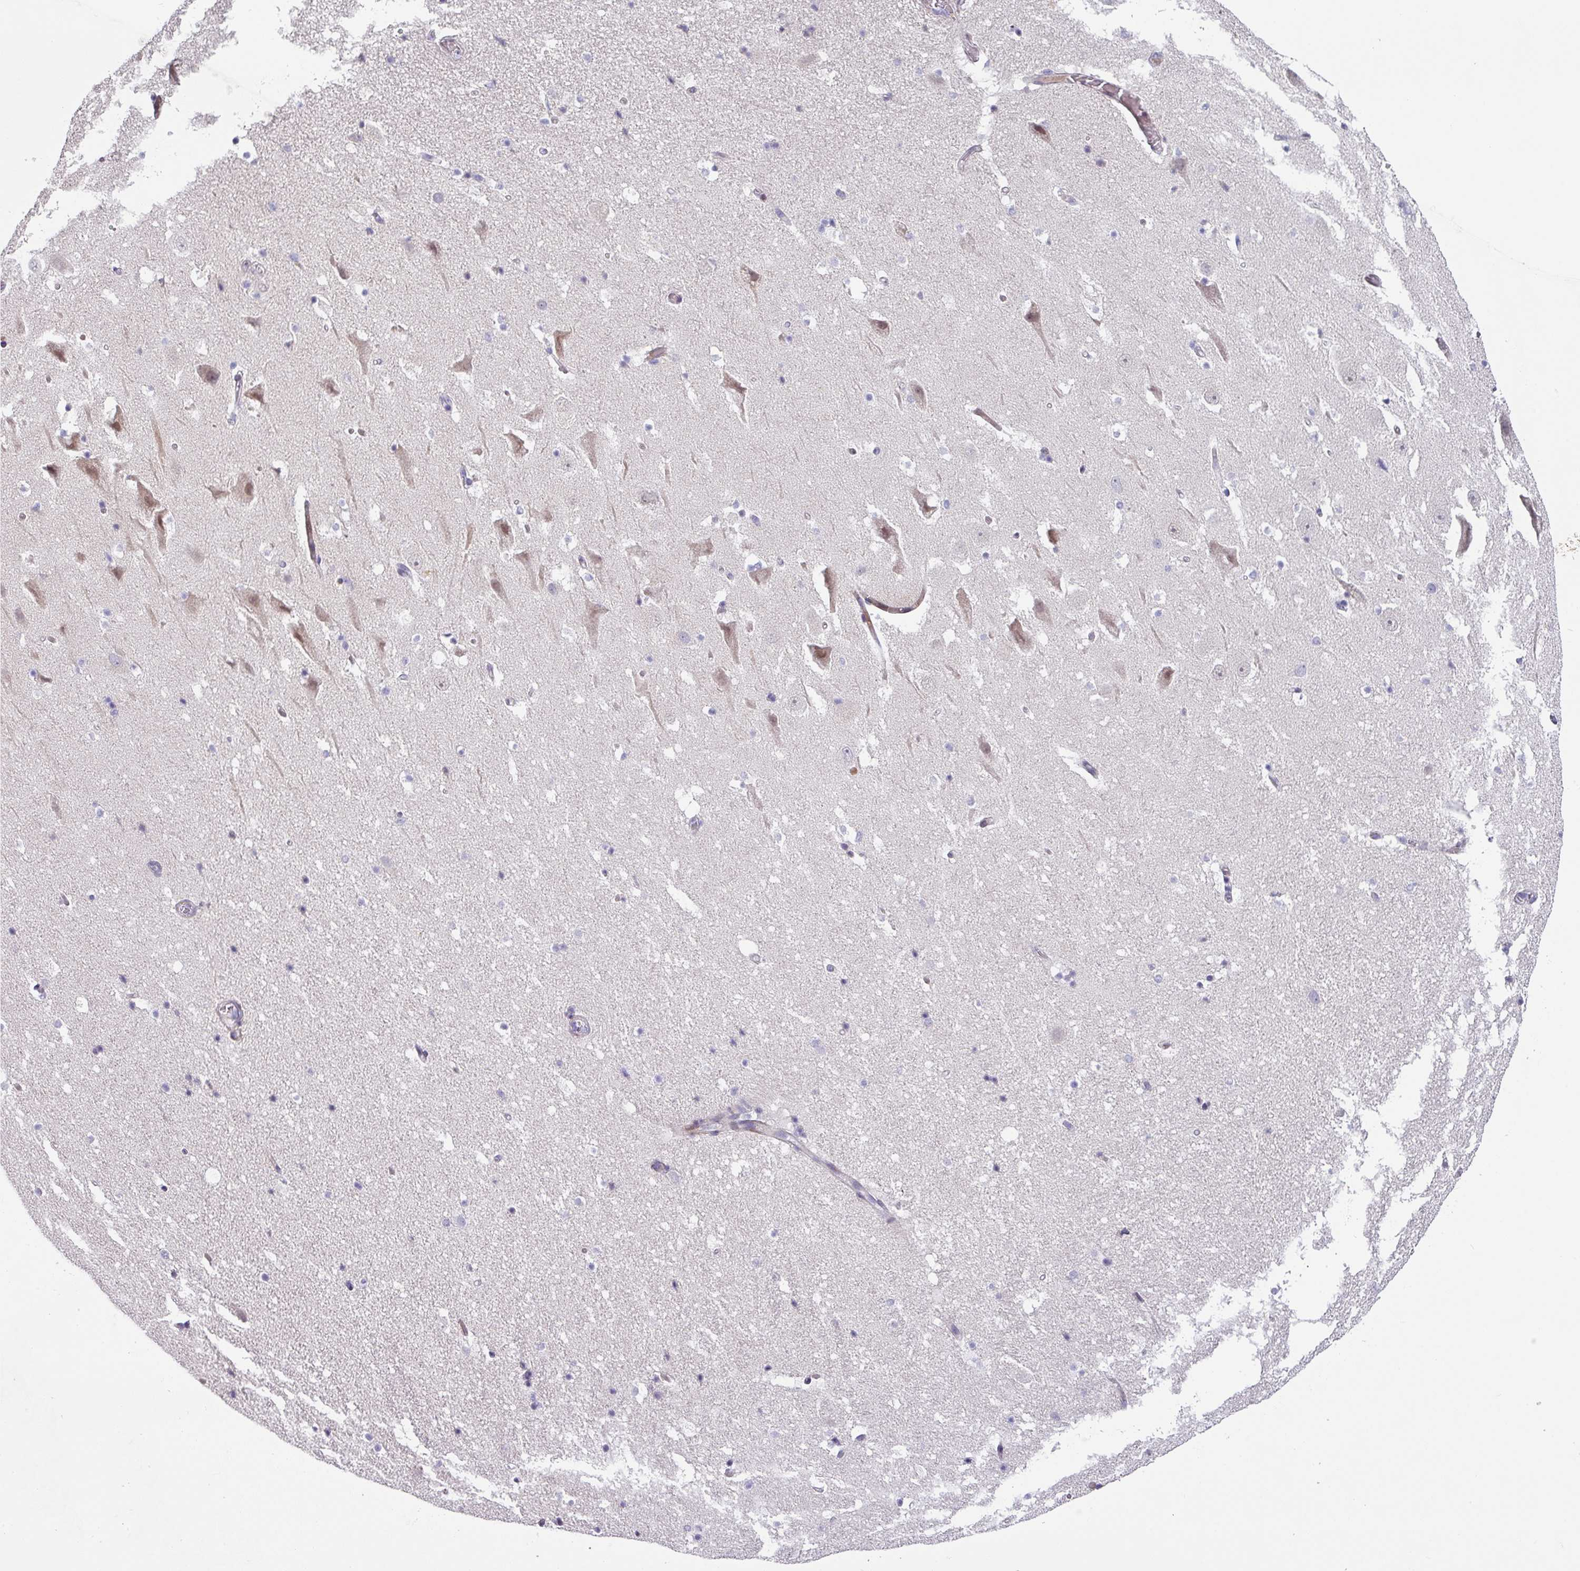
{"staining": {"intensity": "negative", "quantity": "none", "location": "none"}, "tissue": "hippocampus", "cell_type": "Glial cells", "image_type": "normal", "snomed": [{"axis": "morphology", "description": "Normal tissue, NOS"}, {"axis": "topography", "description": "Hippocampus"}], "caption": "Immunohistochemistry image of normal hippocampus: human hippocampus stained with DAB (3,3'-diaminobenzidine) demonstrates no significant protein staining in glial cells.", "gene": "KLHL3", "patient": {"sex": "male", "age": 37}}